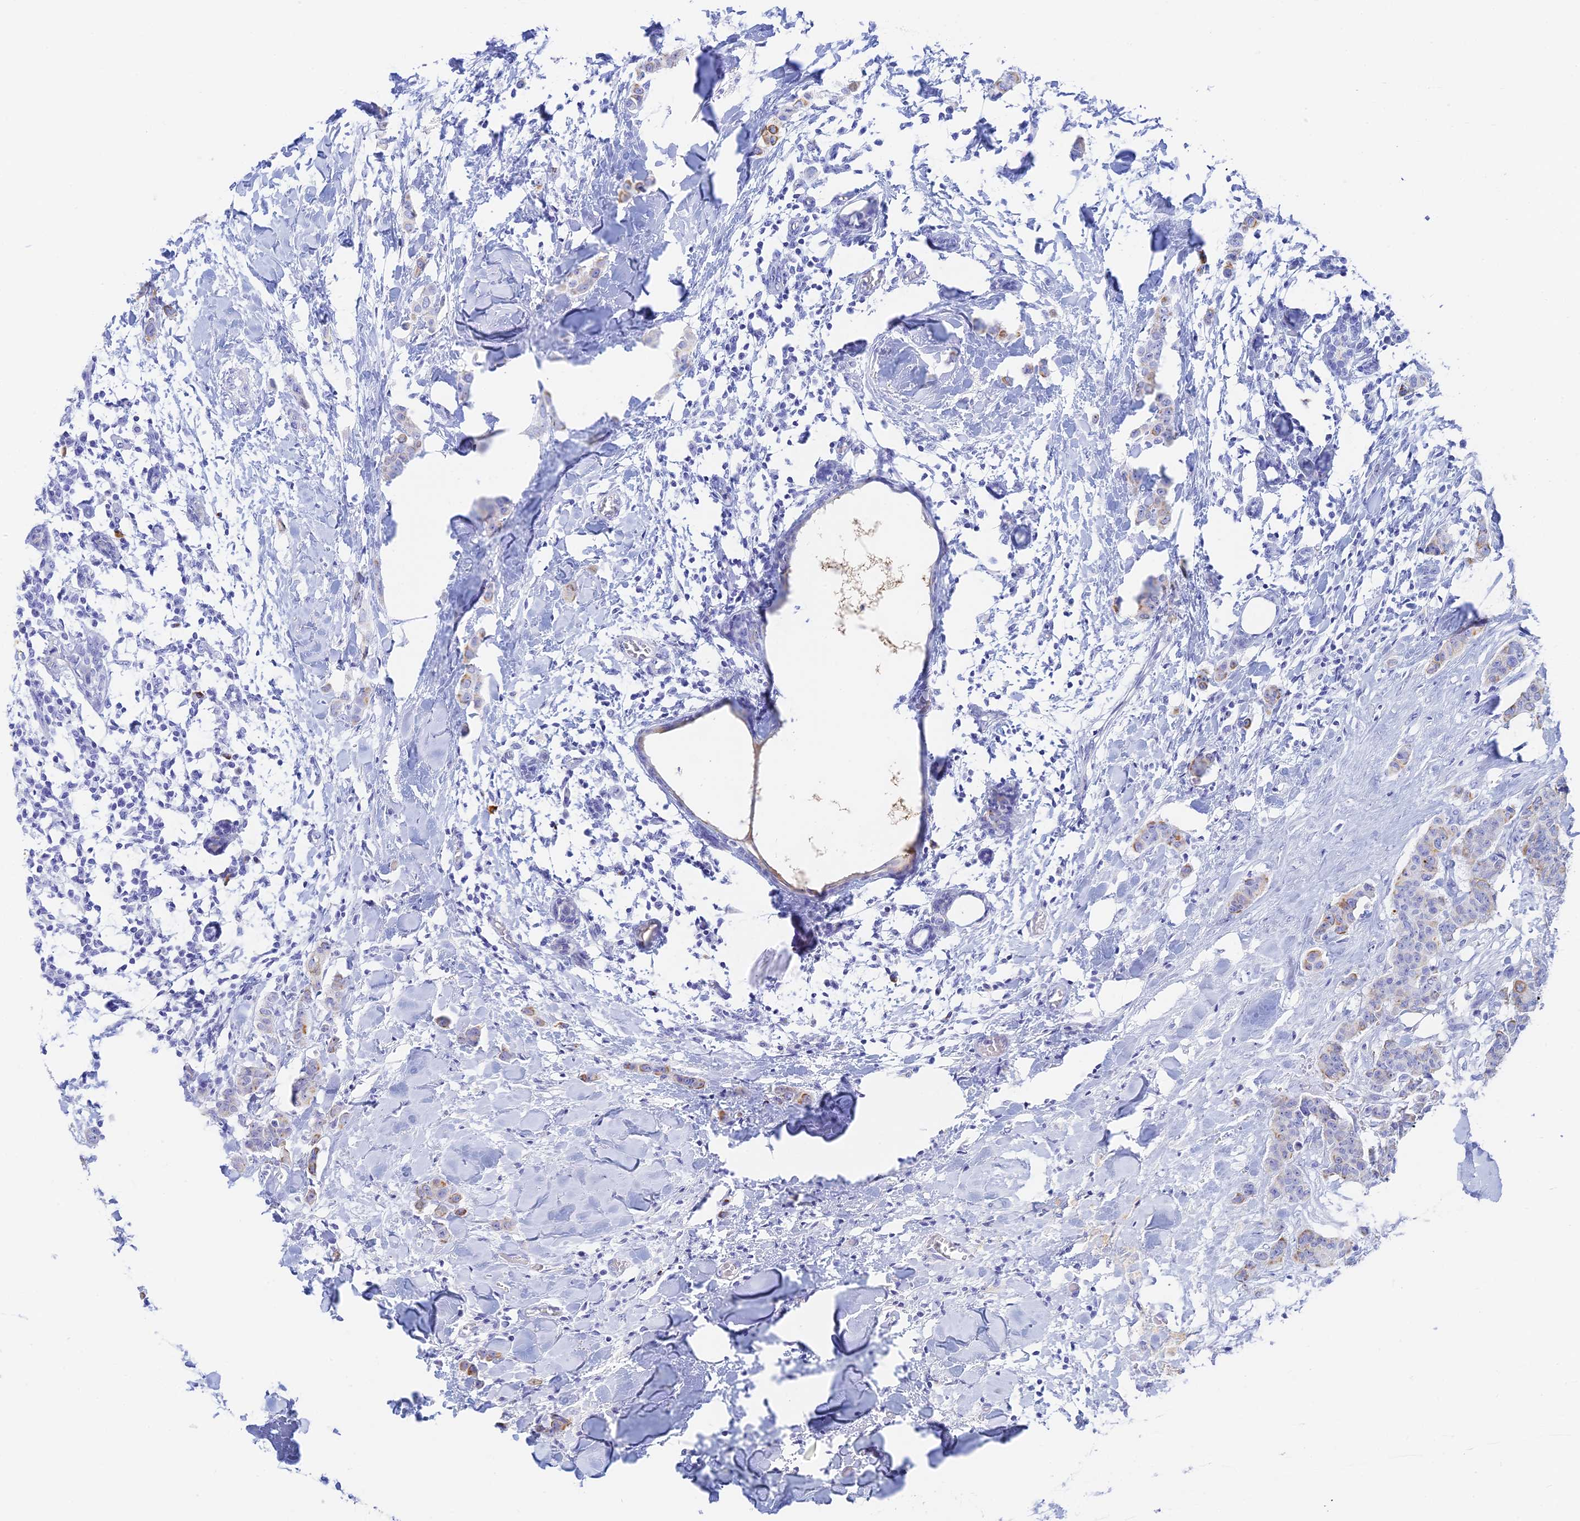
{"staining": {"intensity": "weak", "quantity": "<25%", "location": "cytoplasmic/membranous"}, "tissue": "breast cancer", "cell_type": "Tumor cells", "image_type": "cancer", "snomed": [{"axis": "morphology", "description": "Duct carcinoma"}, {"axis": "topography", "description": "Breast"}], "caption": "Immunohistochemistry histopathology image of neoplastic tissue: human breast cancer (infiltrating ductal carcinoma) stained with DAB displays no significant protein positivity in tumor cells.", "gene": "CEP152", "patient": {"sex": "female", "age": 40}}